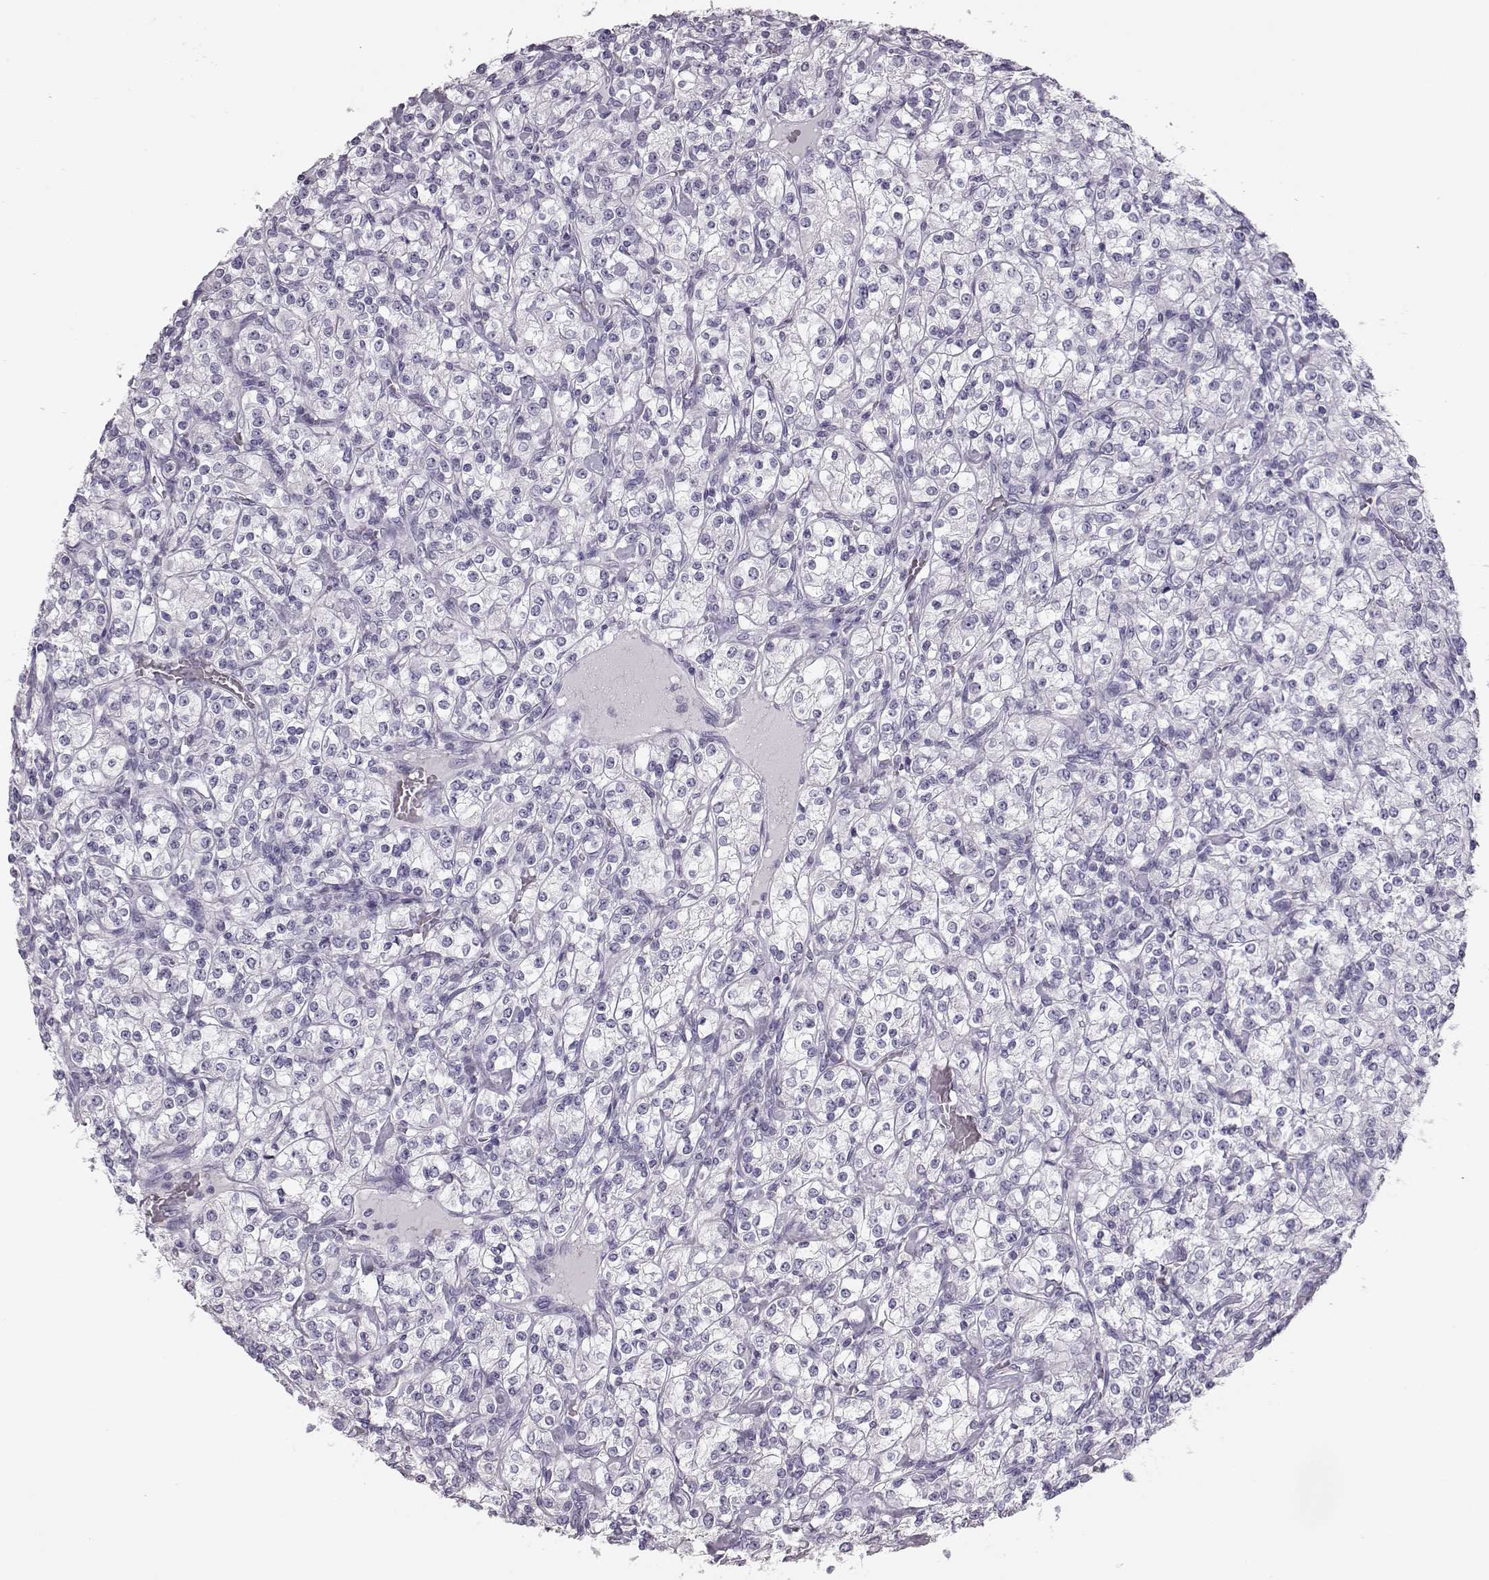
{"staining": {"intensity": "negative", "quantity": "none", "location": "none"}, "tissue": "renal cancer", "cell_type": "Tumor cells", "image_type": "cancer", "snomed": [{"axis": "morphology", "description": "Adenocarcinoma, NOS"}, {"axis": "topography", "description": "Kidney"}], "caption": "Immunohistochemical staining of renal cancer (adenocarcinoma) exhibits no significant staining in tumor cells.", "gene": "BFSP2", "patient": {"sex": "male", "age": 77}}